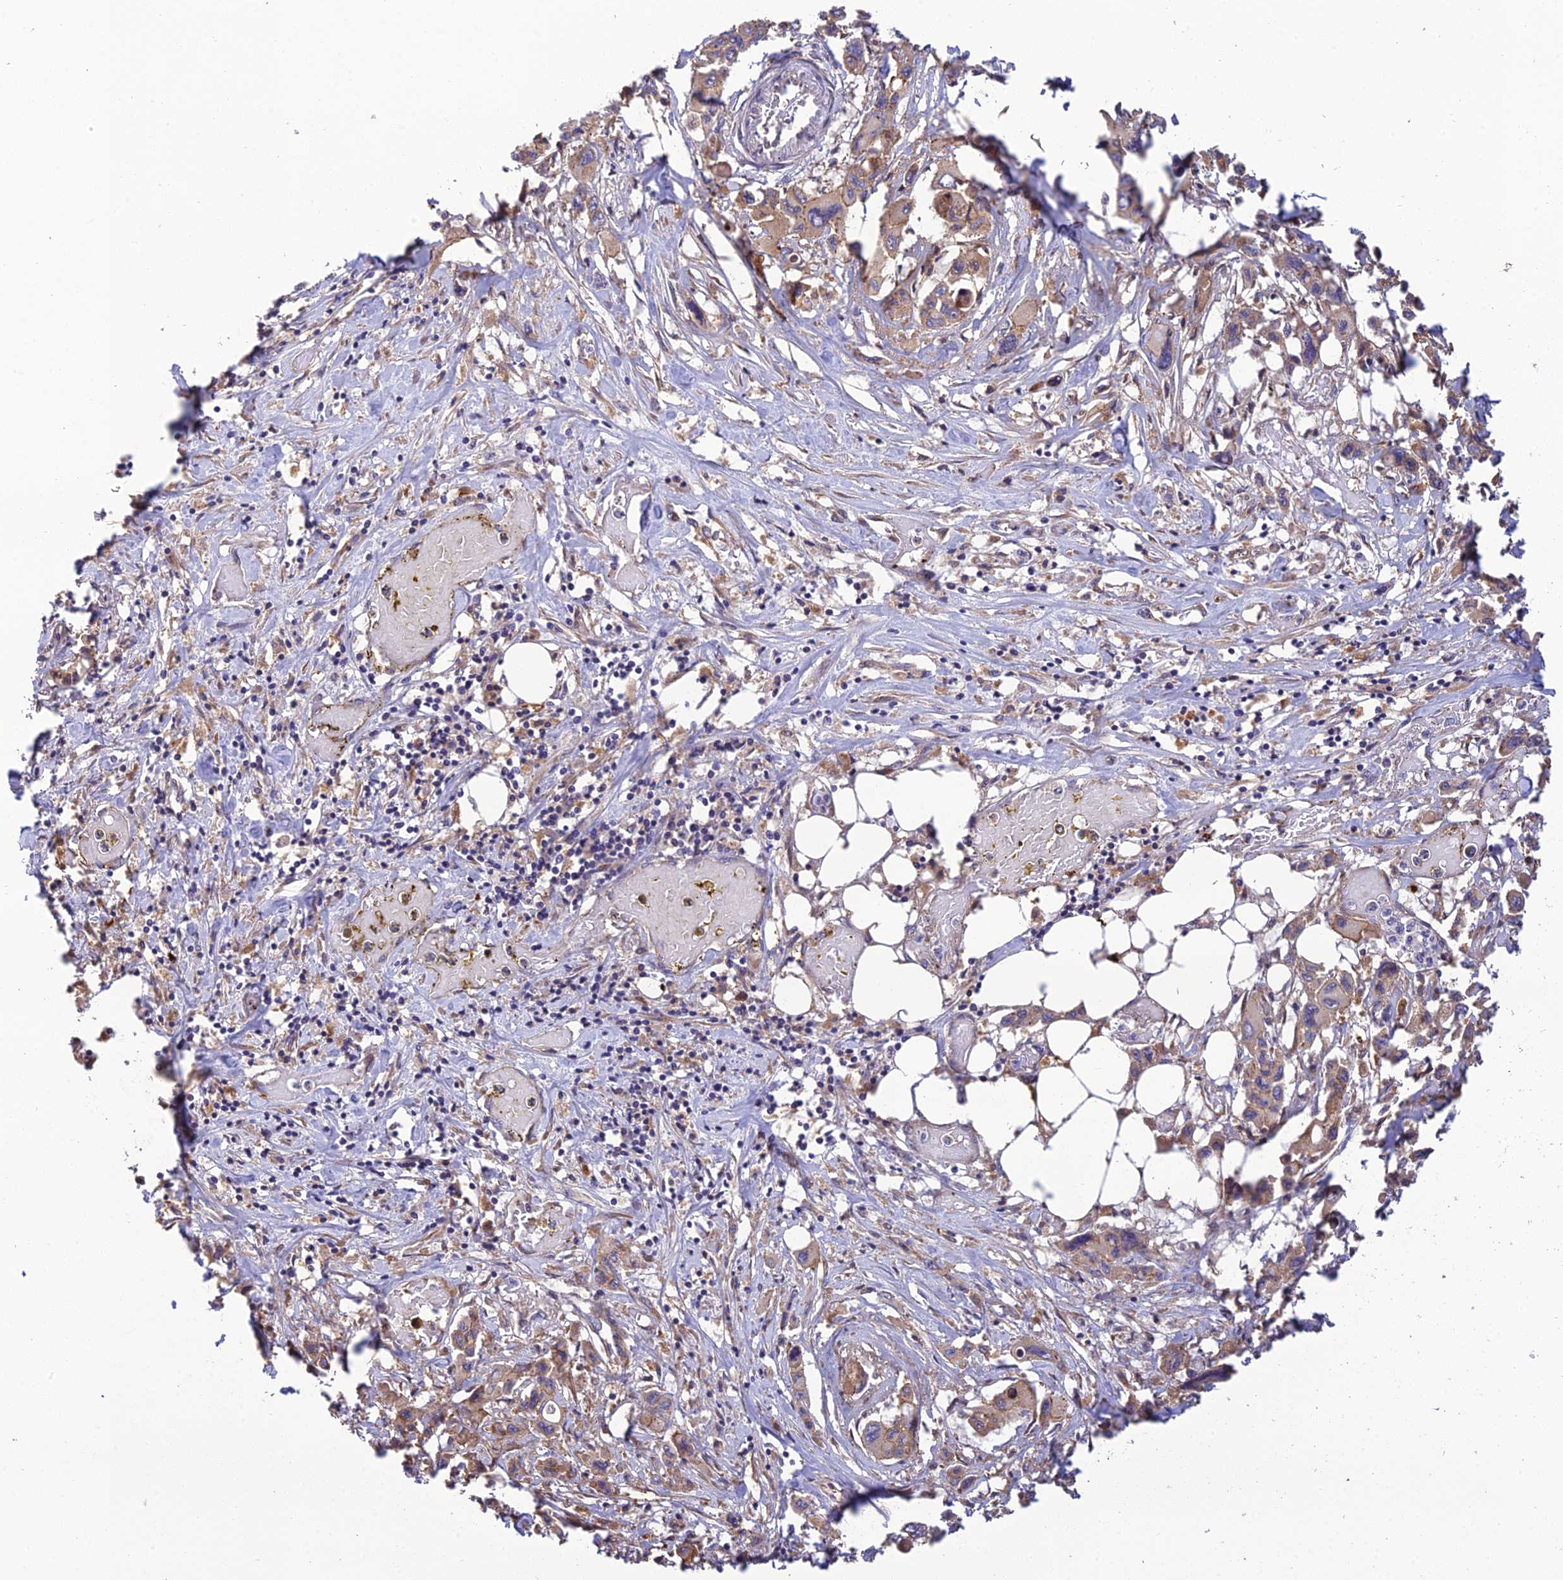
{"staining": {"intensity": "weak", "quantity": ">75%", "location": "cytoplasmic/membranous"}, "tissue": "pancreatic cancer", "cell_type": "Tumor cells", "image_type": "cancer", "snomed": [{"axis": "morphology", "description": "Adenocarcinoma, NOS"}, {"axis": "topography", "description": "Pancreas"}], "caption": "An immunohistochemistry (IHC) photomicrograph of neoplastic tissue is shown. Protein staining in brown highlights weak cytoplasmic/membranous positivity in adenocarcinoma (pancreatic) within tumor cells.", "gene": "MRNIP", "patient": {"sex": "male", "age": 92}}